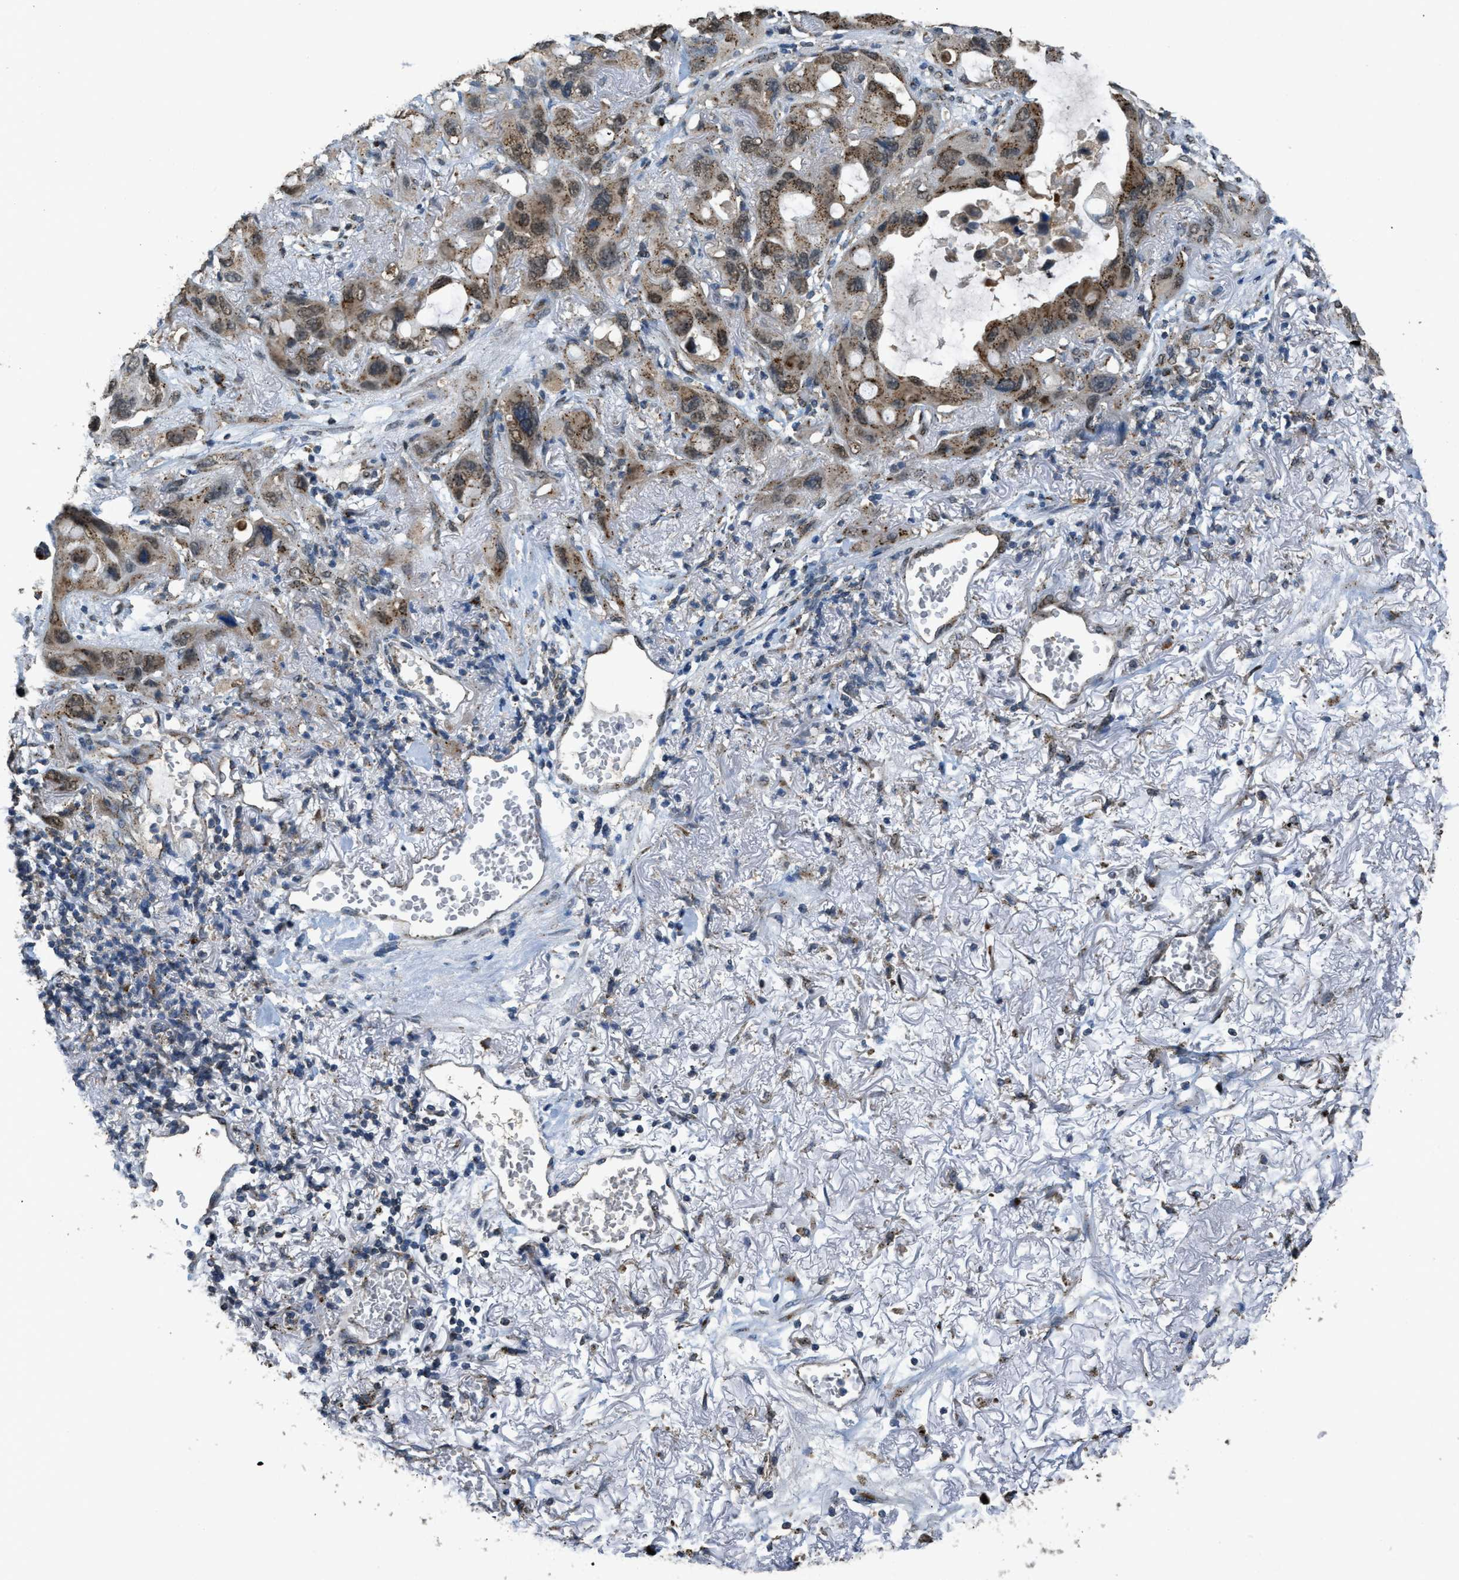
{"staining": {"intensity": "moderate", "quantity": ">75%", "location": "cytoplasmic/membranous"}, "tissue": "lung cancer", "cell_type": "Tumor cells", "image_type": "cancer", "snomed": [{"axis": "morphology", "description": "Squamous cell carcinoma, NOS"}, {"axis": "topography", "description": "Lung"}], "caption": "DAB (3,3'-diaminobenzidine) immunohistochemical staining of lung cancer shows moderate cytoplasmic/membranous protein staining in about >75% of tumor cells.", "gene": "IPO7", "patient": {"sex": "female", "age": 73}}